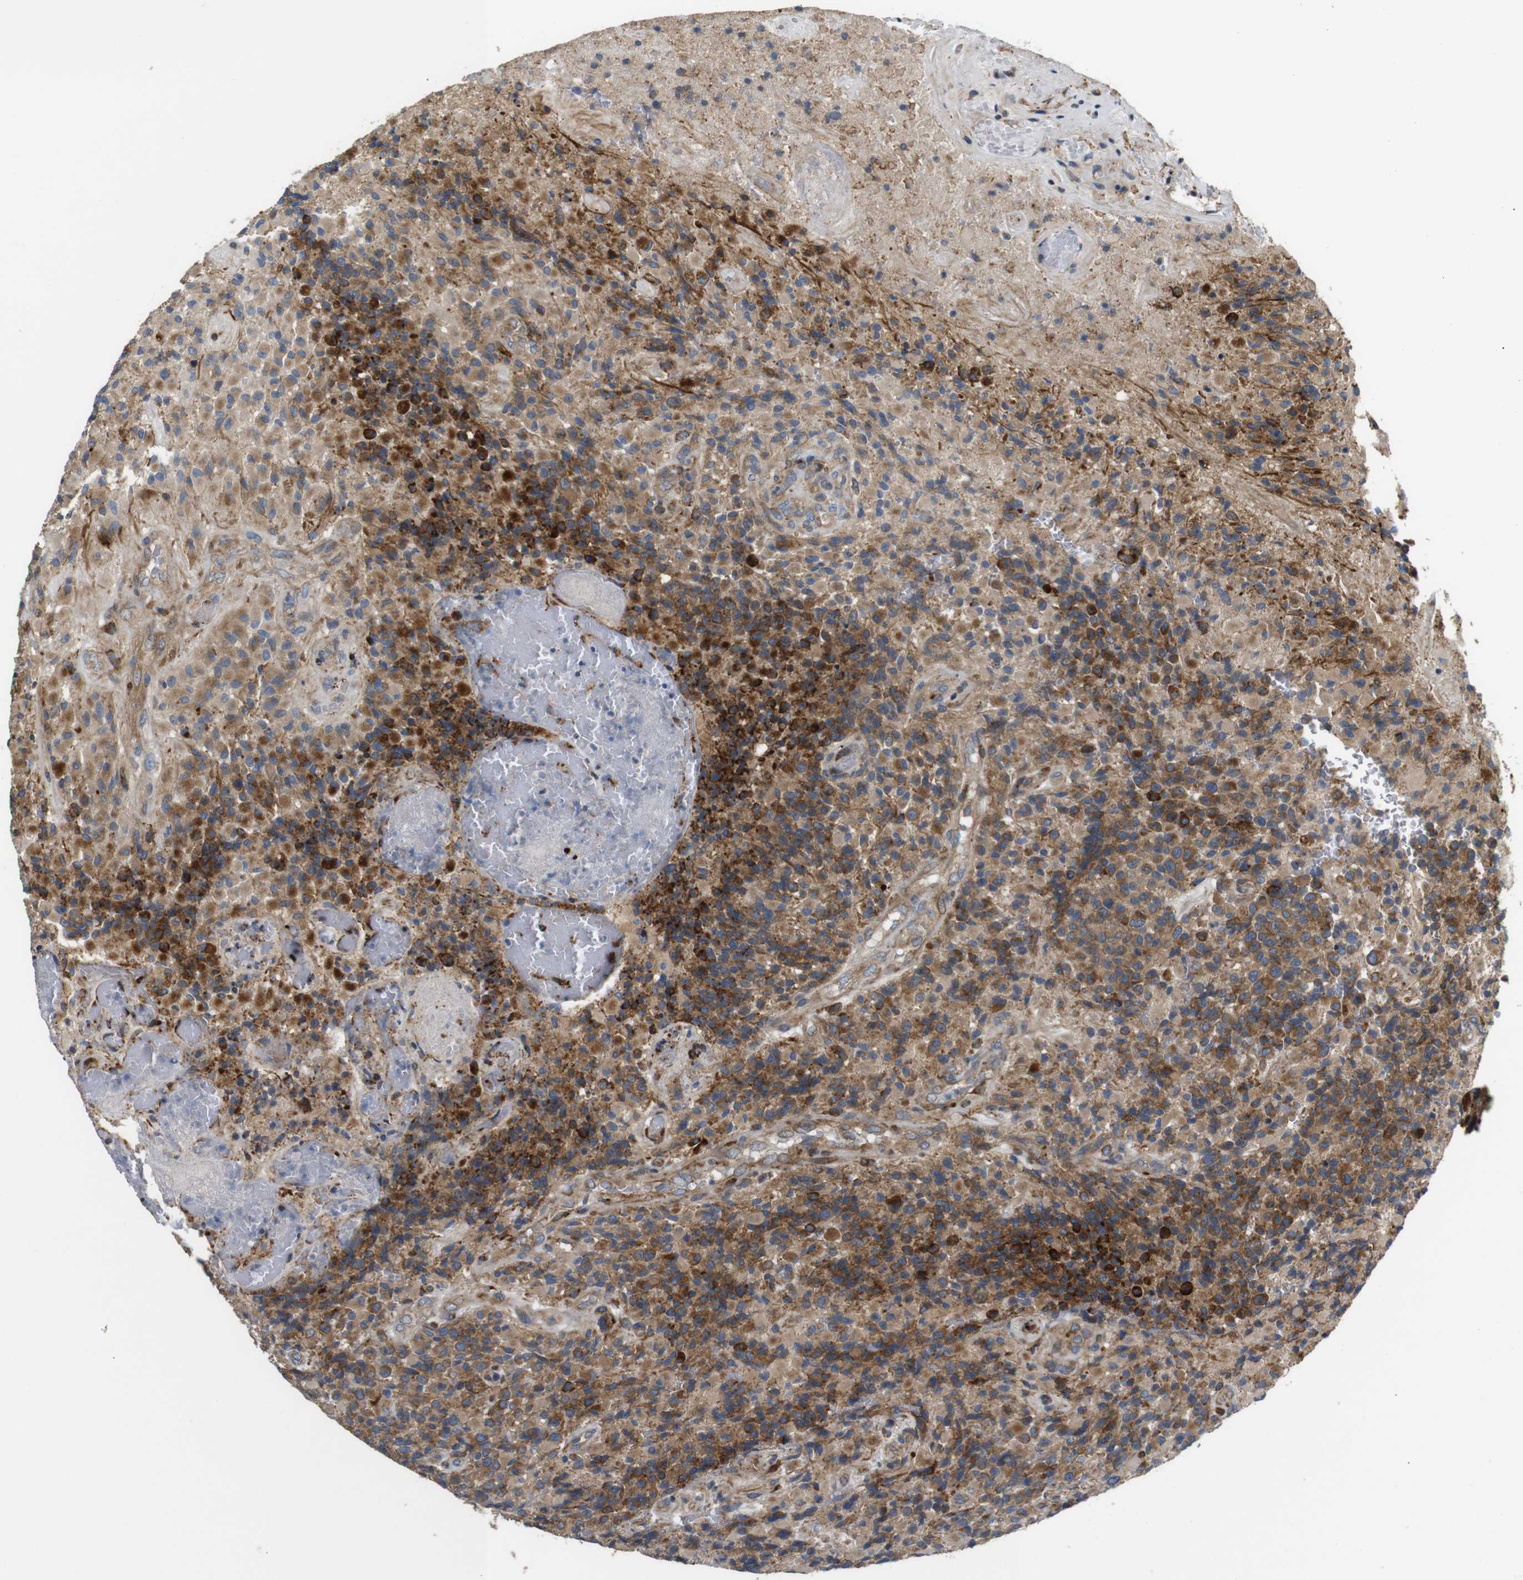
{"staining": {"intensity": "strong", "quantity": ">75%", "location": "cytoplasmic/membranous"}, "tissue": "glioma", "cell_type": "Tumor cells", "image_type": "cancer", "snomed": [{"axis": "morphology", "description": "Glioma, malignant, High grade"}, {"axis": "topography", "description": "Brain"}], "caption": "A micrograph showing strong cytoplasmic/membranous staining in approximately >75% of tumor cells in glioma, as visualized by brown immunohistochemical staining.", "gene": "UBE2G2", "patient": {"sex": "male", "age": 71}}